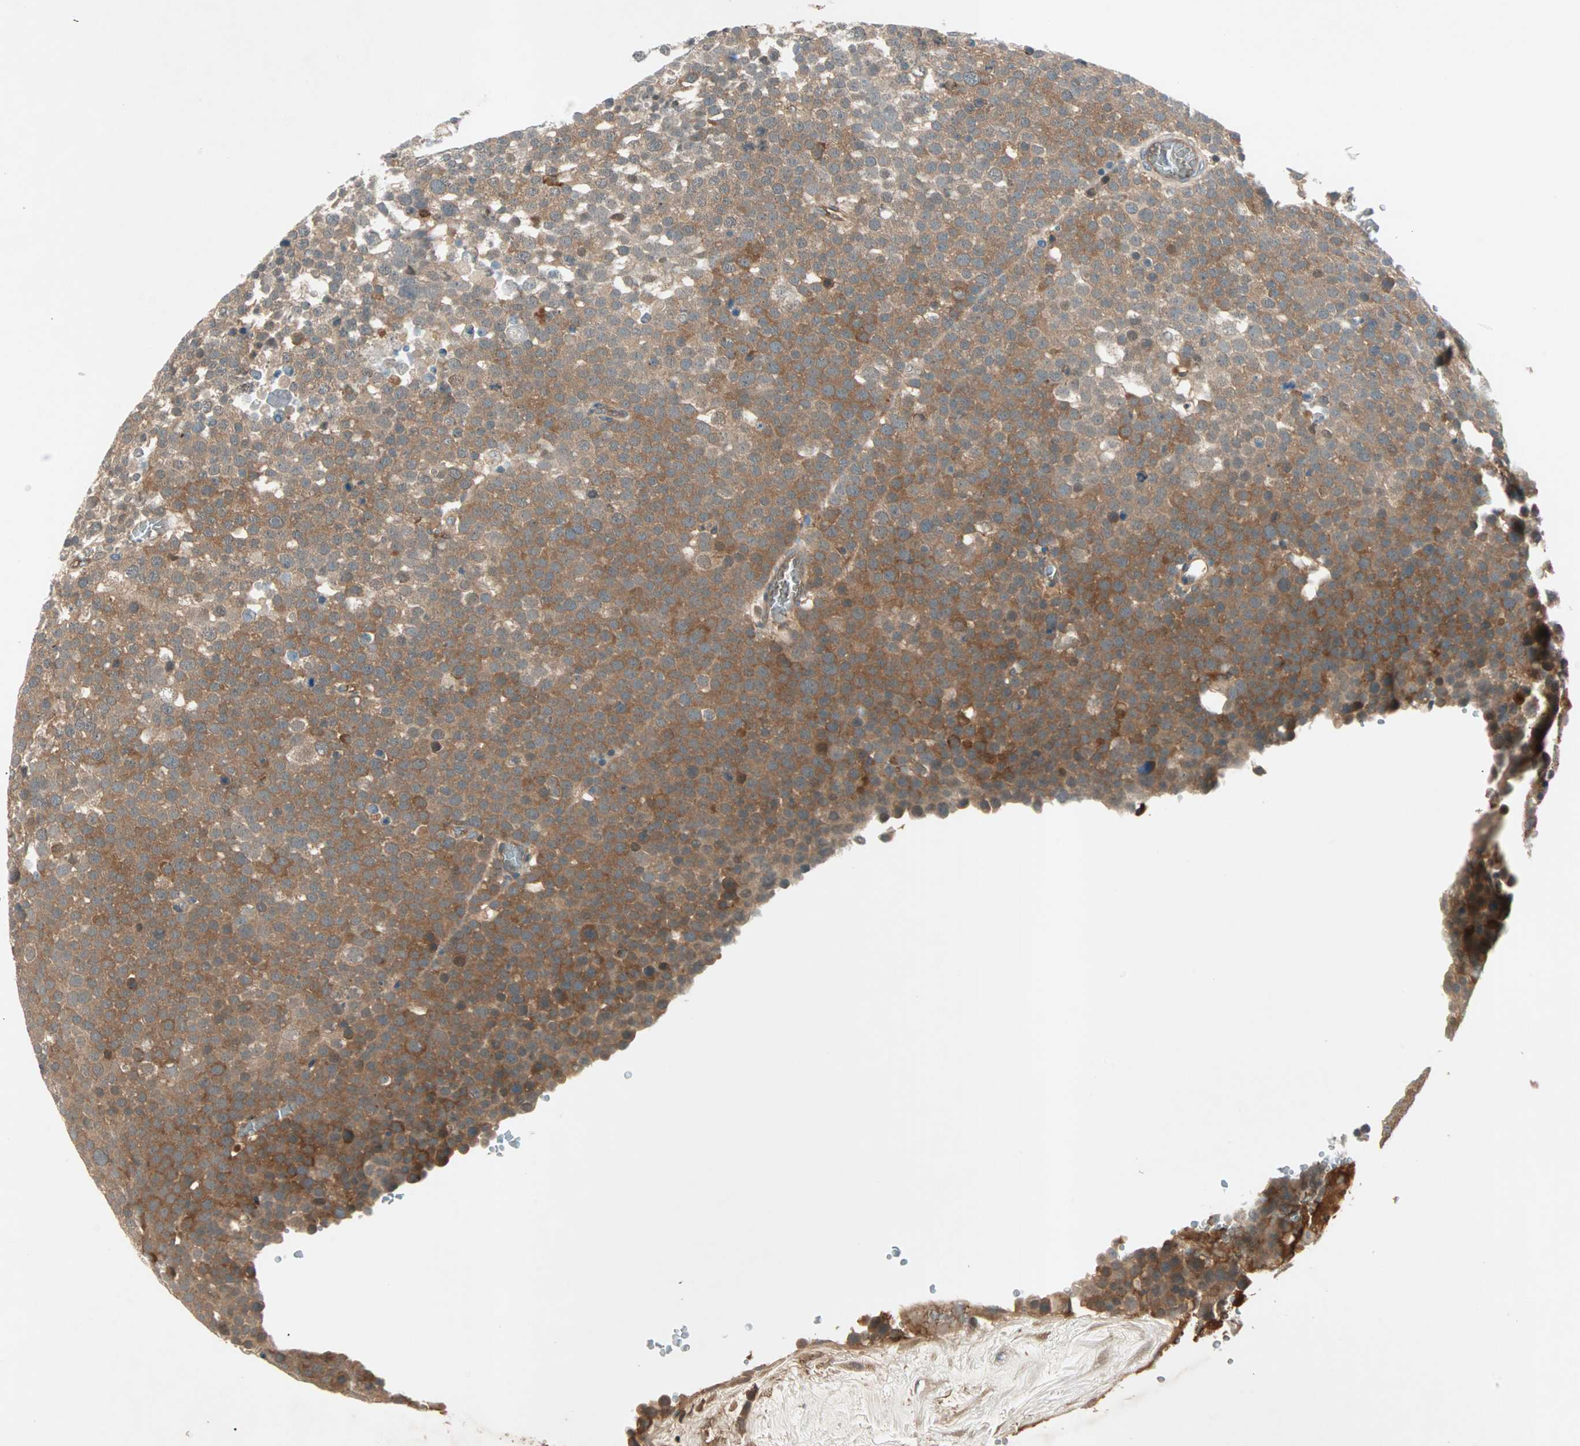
{"staining": {"intensity": "moderate", "quantity": ">75%", "location": "cytoplasmic/membranous"}, "tissue": "testis cancer", "cell_type": "Tumor cells", "image_type": "cancer", "snomed": [{"axis": "morphology", "description": "Seminoma, NOS"}, {"axis": "topography", "description": "Testis"}], "caption": "A photomicrograph of human testis cancer stained for a protein reveals moderate cytoplasmic/membranous brown staining in tumor cells.", "gene": "TEC", "patient": {"sex": "male", "age": 71}}